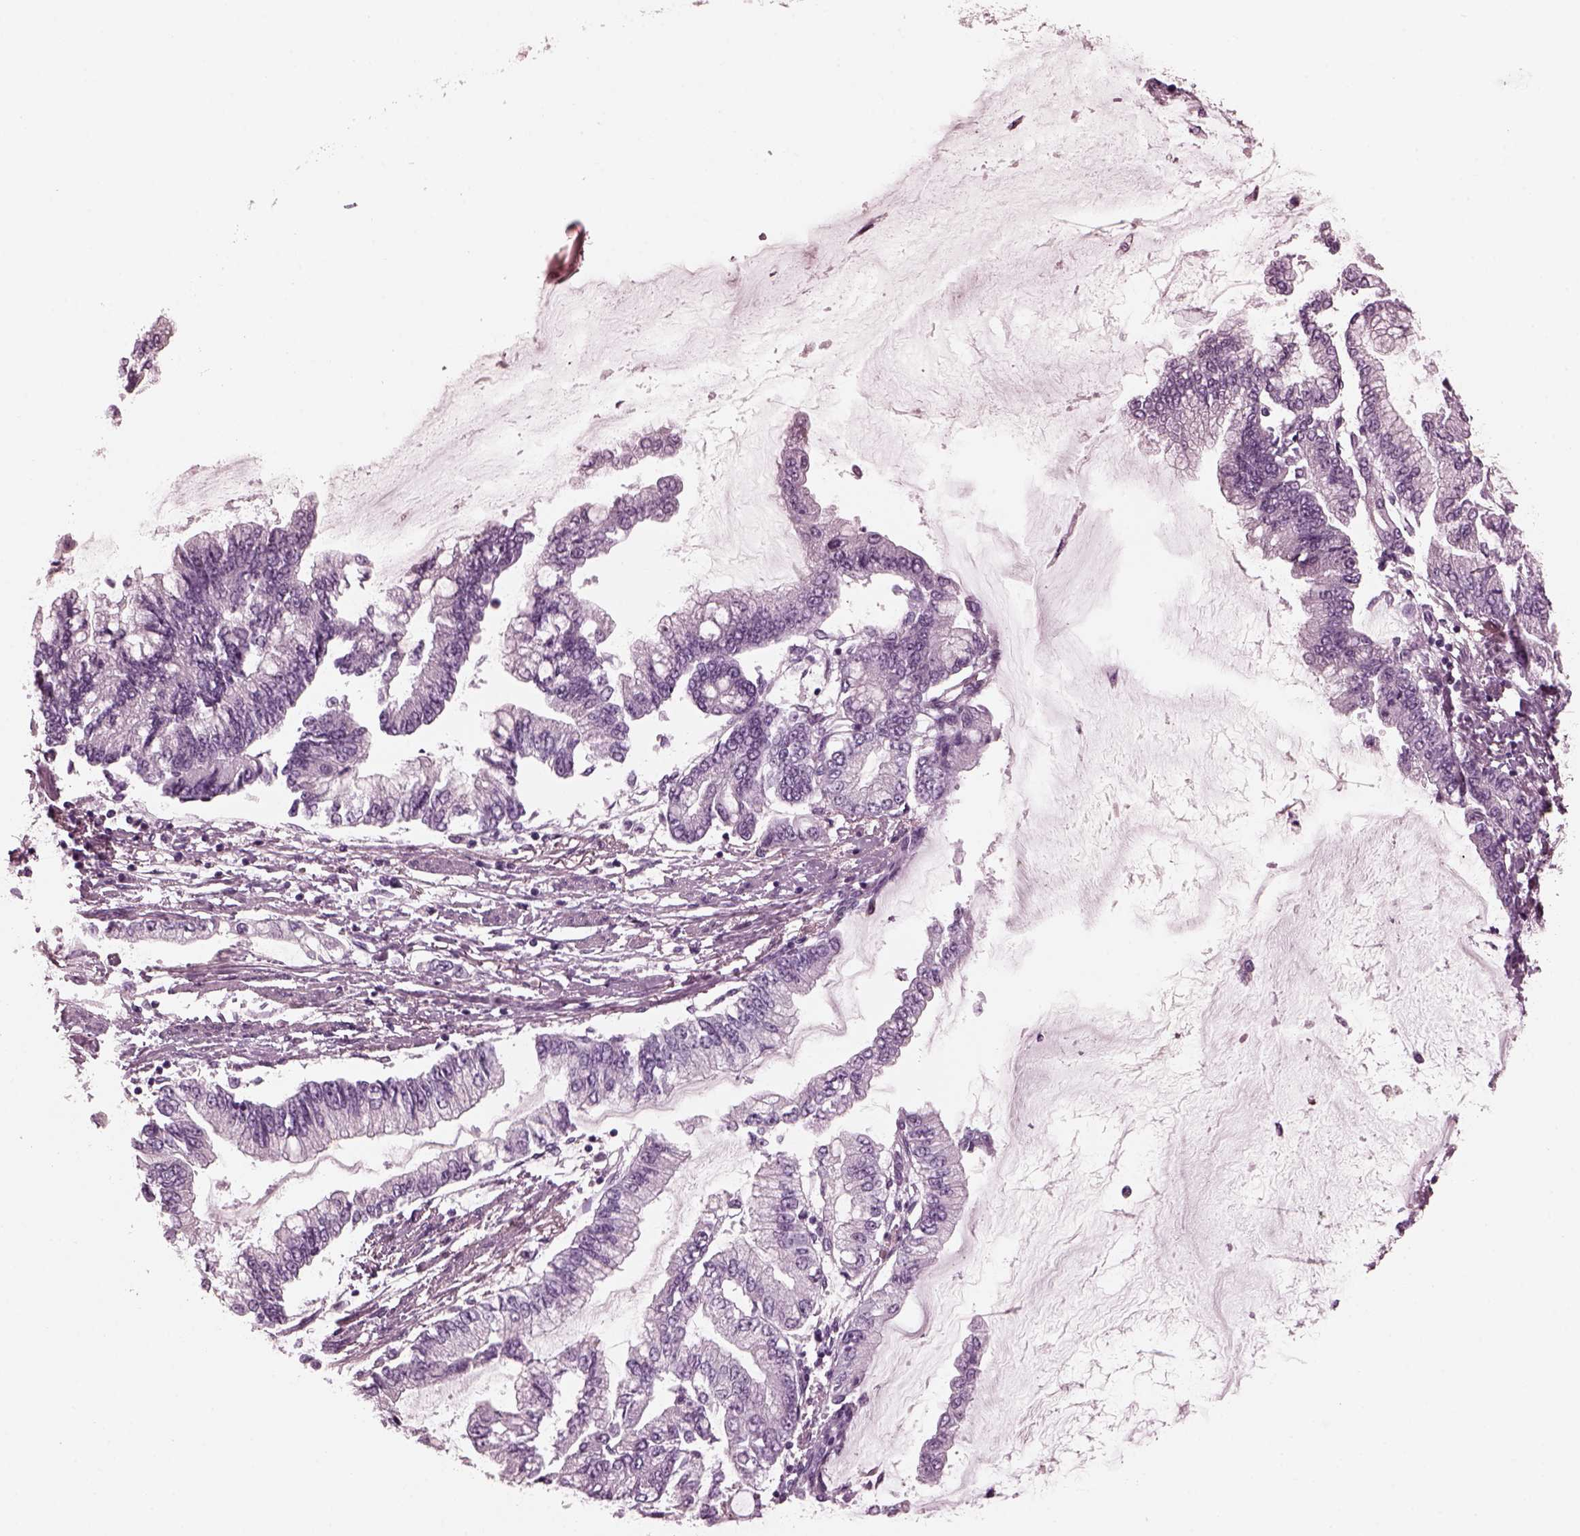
{"staining": {"intensity": "negative", "quantity": "none", "location": "none"}, "tissue": "stomach cancer", "cell_type": "Tumor cells", "image_type": "cancer", "snomed": [{"axis": "morphology", "description": "Adenocarcinoma, NOS"}, {"axis": "topography", "description": "Stomach, upper"}], "caption": "This histopathology image is of stomach adenocarcinoma stained with IHC to label a protein in brown with the nuclei are counter-stained blue. There is no positivity in tumor cells.", "gene": "CGA", "patient": {"sex": "female", "age": 74}}